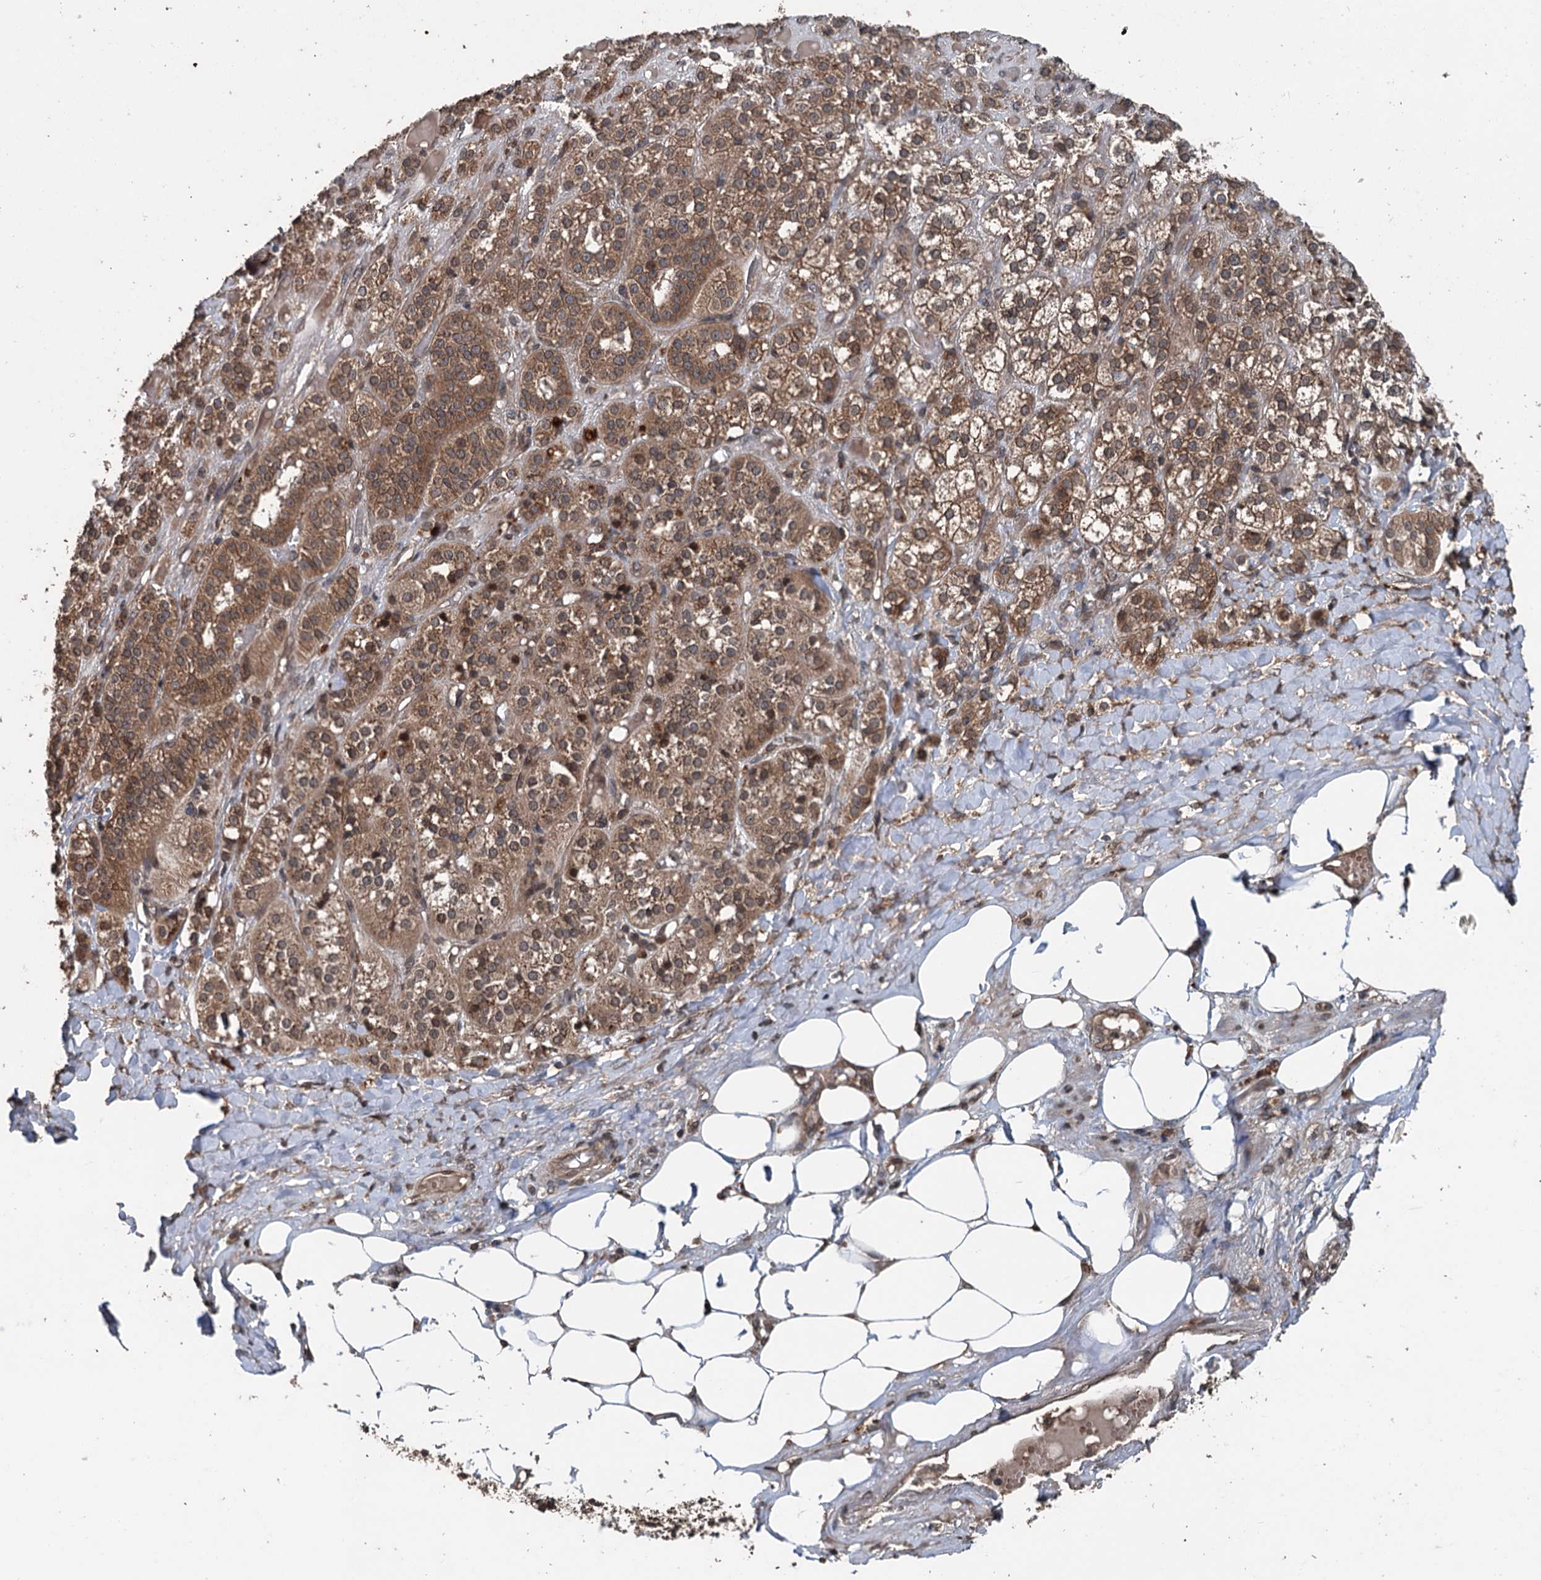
{"staining": {"intensity": "moderate", "quantity": ">75%", "location": "cytoplasmic/membranous"}, "tissue": "adrenal gland", "cell_type": "Glandular cells", "image_type": "normal", "snomed": [{"axis": "morphology", "description": "Normal tissue, NOS"}, {"axis": "topography", "description": "Adrenal gland"}], "caption": "IHC (DAB (3,3'-diaminobenzidine)) staining of benign human adrenal gland demonstrates moderate cytoplasmic/membranous protein positivity in approximately >75% of glandular cells. The staining was performed using DAB (3,3'-diaminobenzidine), with brown indicating positive protein expression. Nuclei are stained blue with hematoxylin.", "gene": "N4BP2L2", "patient": {"sex": "female", "age": 61}}